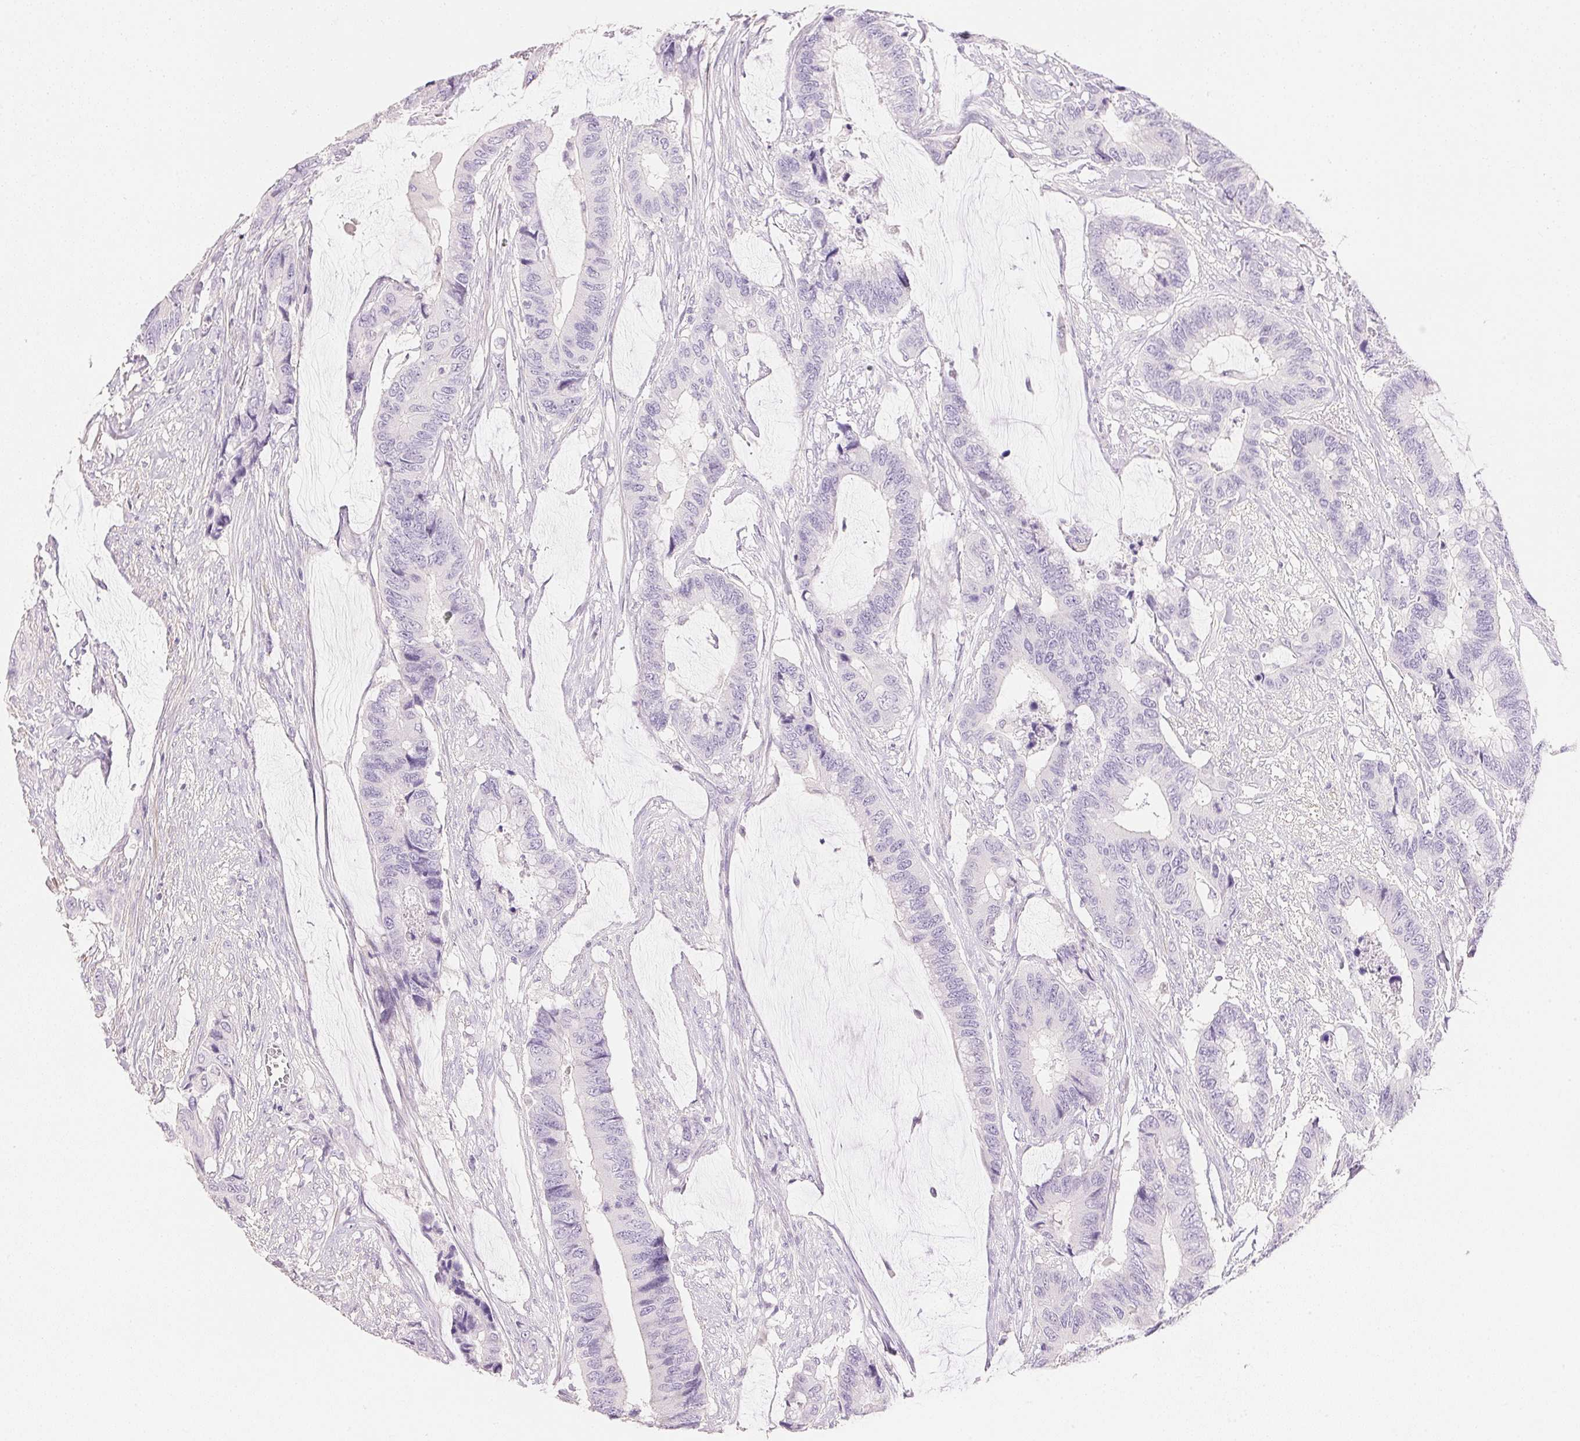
{"staining": {"intensity": "negative", "quantity": "none", "location": "none"}, "tissue": "colorectal cancer", "cell_type": "Tumor cells", "image_type": "cancer", "snomed": [{"axis": "morphology", "description": "Adenocarcinoma, NOS"}, {"axis": "topography", "description": "Rectum"}], "caption": "This histopathology image is of adenocarcinoma (colorectal) stained with immunohistochemistry (IHC) to label a protein in brown with the nuclei are counter-stained blue. There is no positivity in tumor cells. (Stains: DAB immunohistochemistry (IHC) with hematoxylin counter stain, Microscopy: brightfield microscopy at high magnification).", "gene": "KCNE2", "patient": {"sex": "female", "age": 59}}